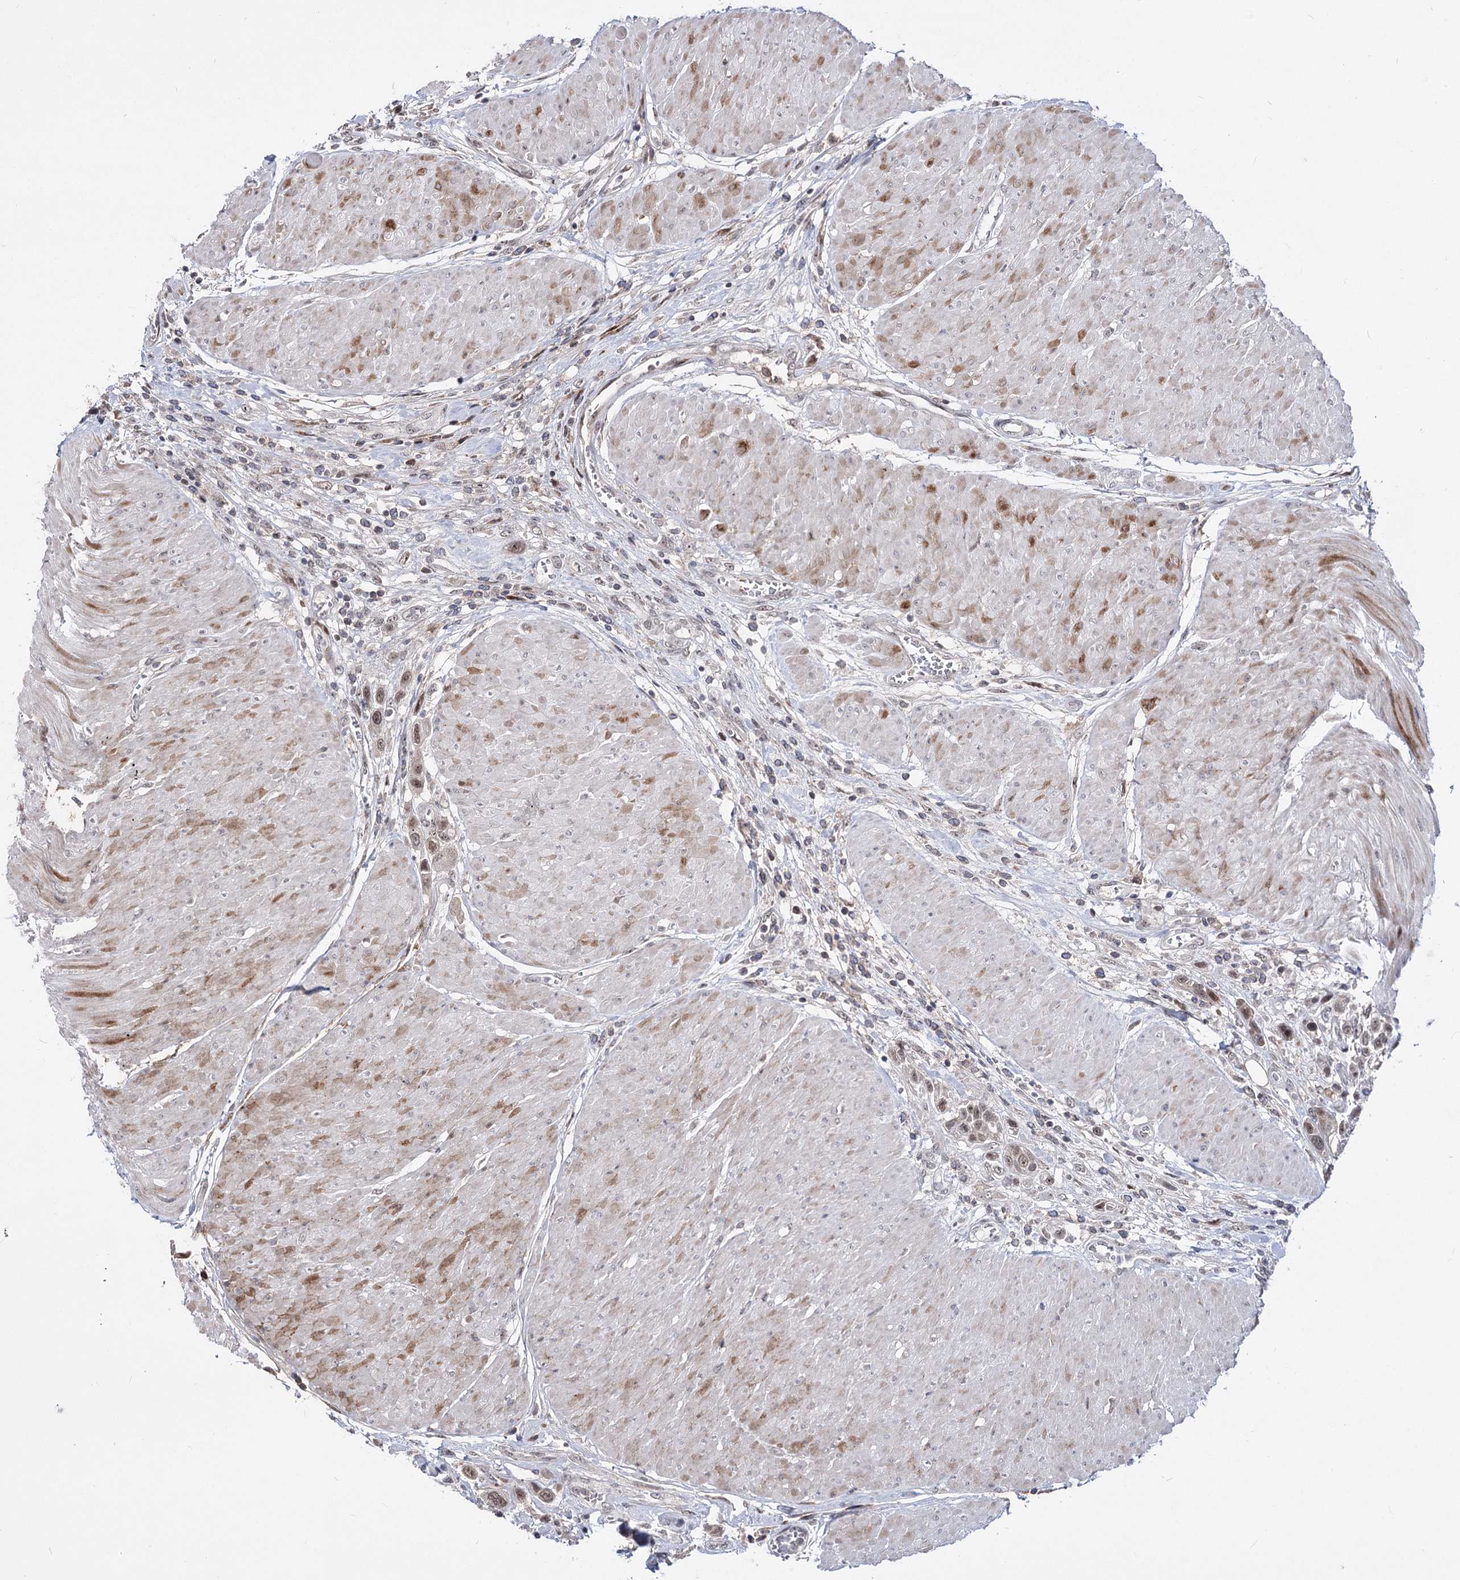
{"staining": {"intensity": "weak", "quantity": ">75%", "location": "nuclear"}, "tissue": "urothelial cancer", "cell_type": "Tumor cells", "image_type": "cancer", "snomed": [{"axis": "morphology", "description": "Urothelial carcinoma, High grade"}, {"axis": "topography", "description": "Urinary bladder"}], "caption": "Urothelial carcinoma (high-grade) was stained to show a protein in brown. There is low levels of weak nuclear positivity in about >75% of tumor cells.", "gene": "STOX1", "patient": {"sex": "male", "age": 50}}